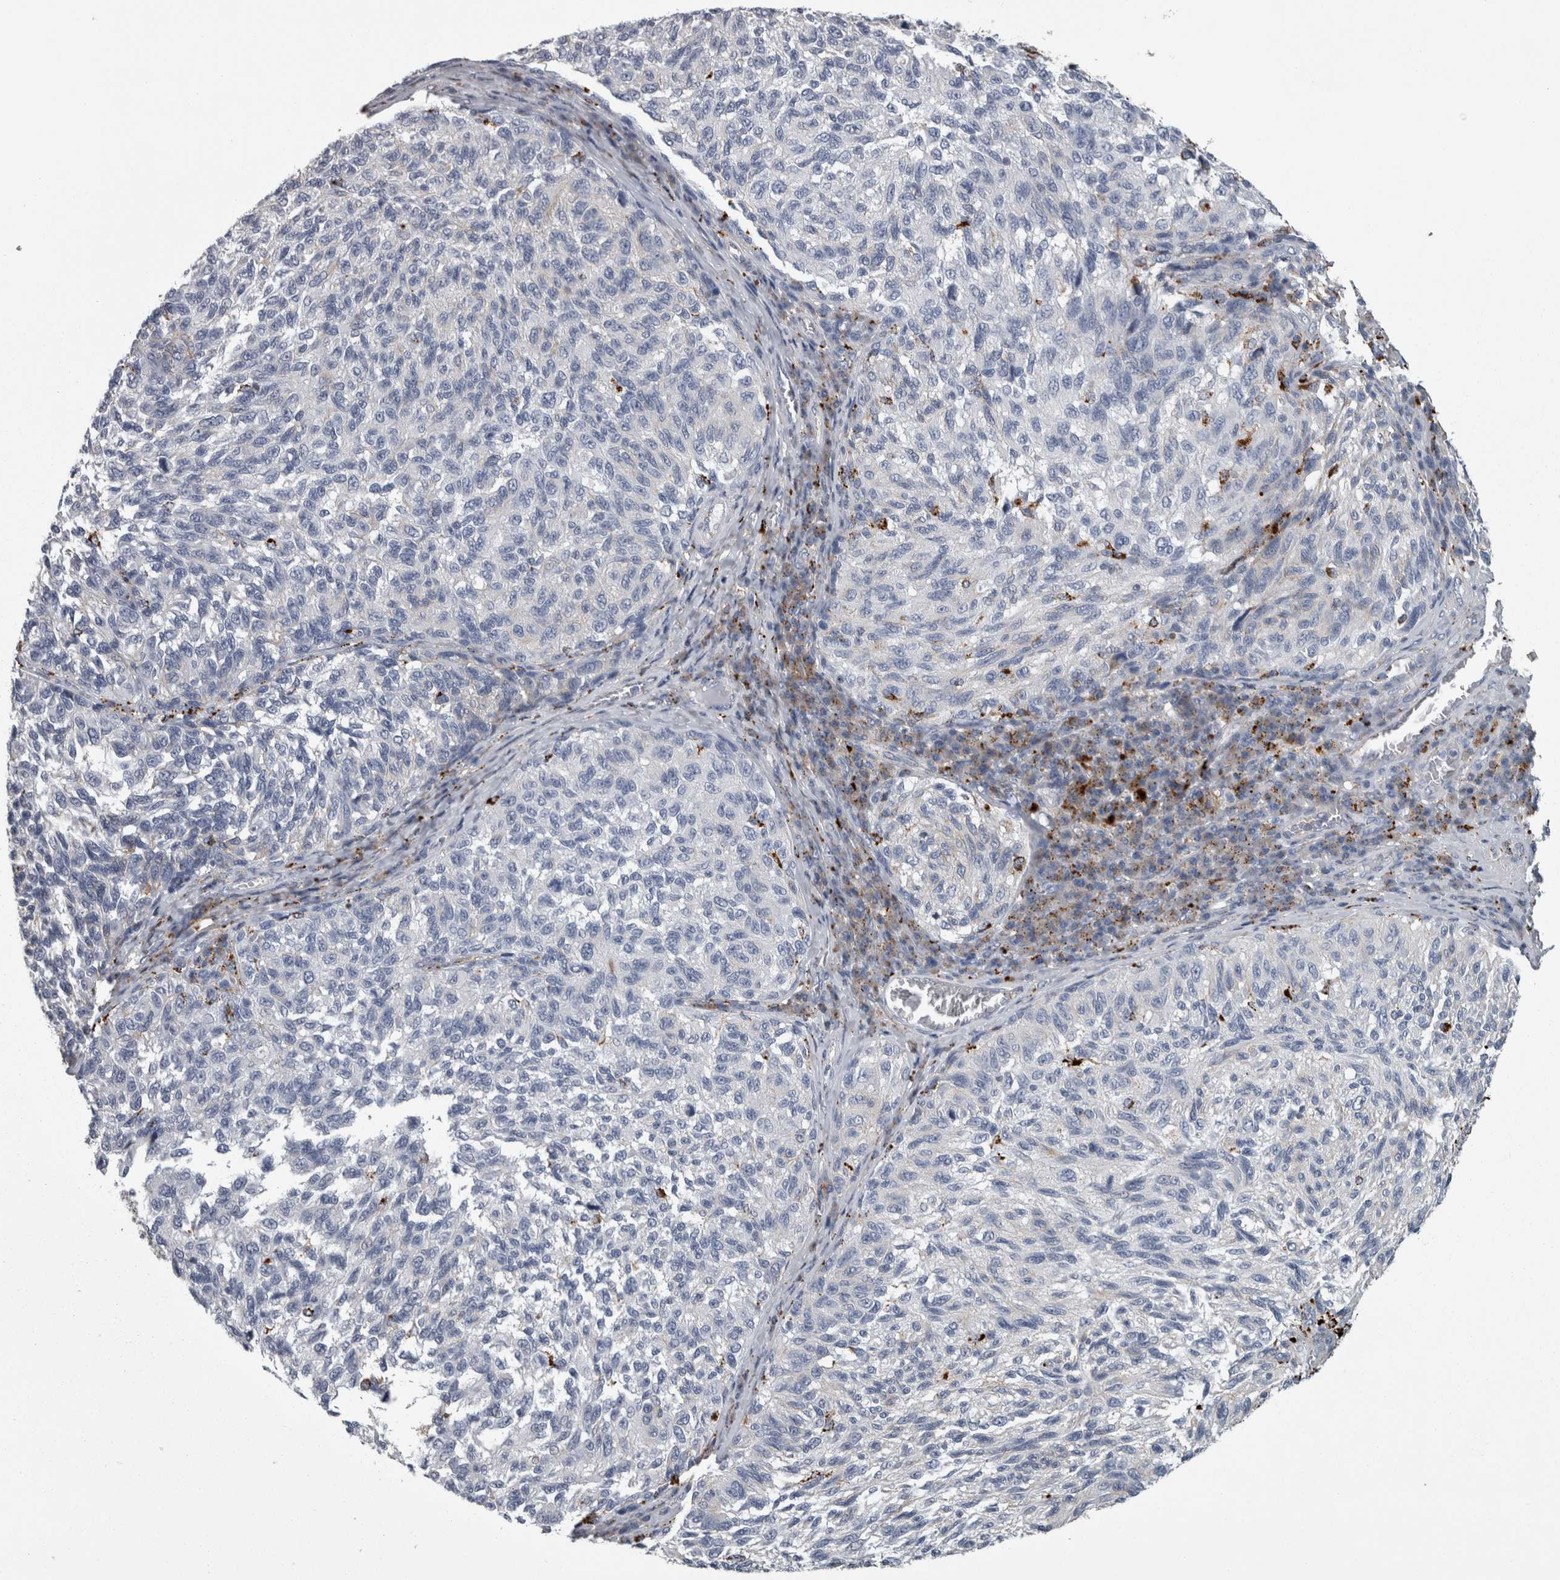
{"staining": {"intensity": "negative", "quantity": "none", "location": "none"}, "tissue": "melanoma", "cell_type": "Tumor cells", "image_type": "cancer", "snomed": [{"axis": "morphology", "description": "Malignant melanoma, NOS"}, {"axis": "topography", "description": "Skin"}], "caption": "Human melanoma stained for a protein using immunohistochemistry (IHC) reveals no staining in tumor cells.", "gene": "DPP7", "patient": {"sex": "female", "age": 73}}